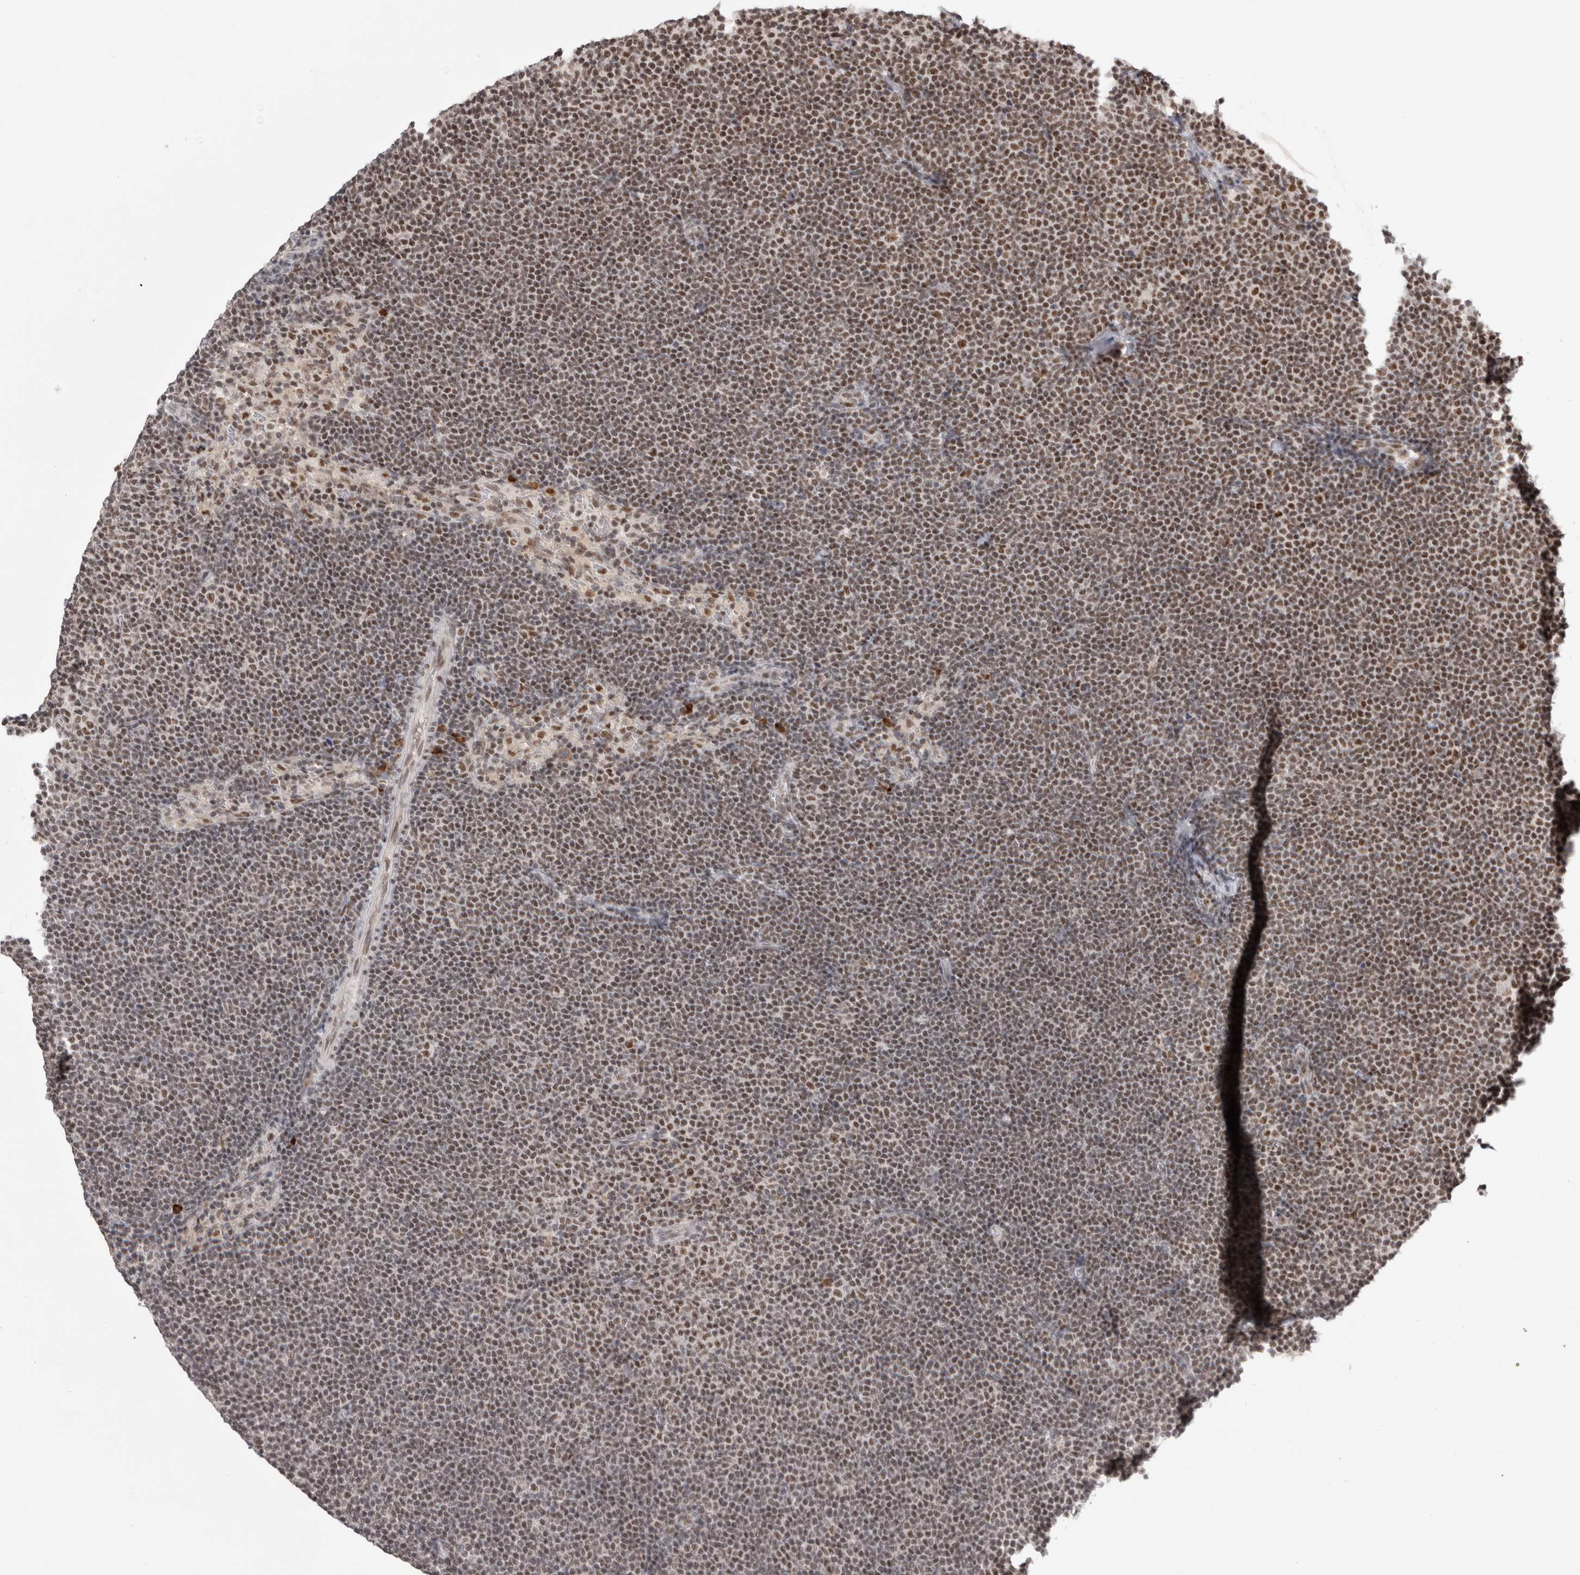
{"staining": {"intensity": "moderate", "quantity": ">75%", "location": "nuclear"}, "tissue": "lymphoma", "cell_type": "Tumor cells", "image_type": "cancer", "snomed": [{"axis": "morphology", "description": "Malignant lymphoma, non-Hodgkin's type, Low grade"}, {"axis": "topography", "description": "Lymph node"}], "caption": "Lymphoma was stained to show a protein in brown. There is medium levels of moderate nuclear expression in about >75% of tumor cells.", "gene": "ZNF24", "patient": {"sex": "female", "age": 53}}